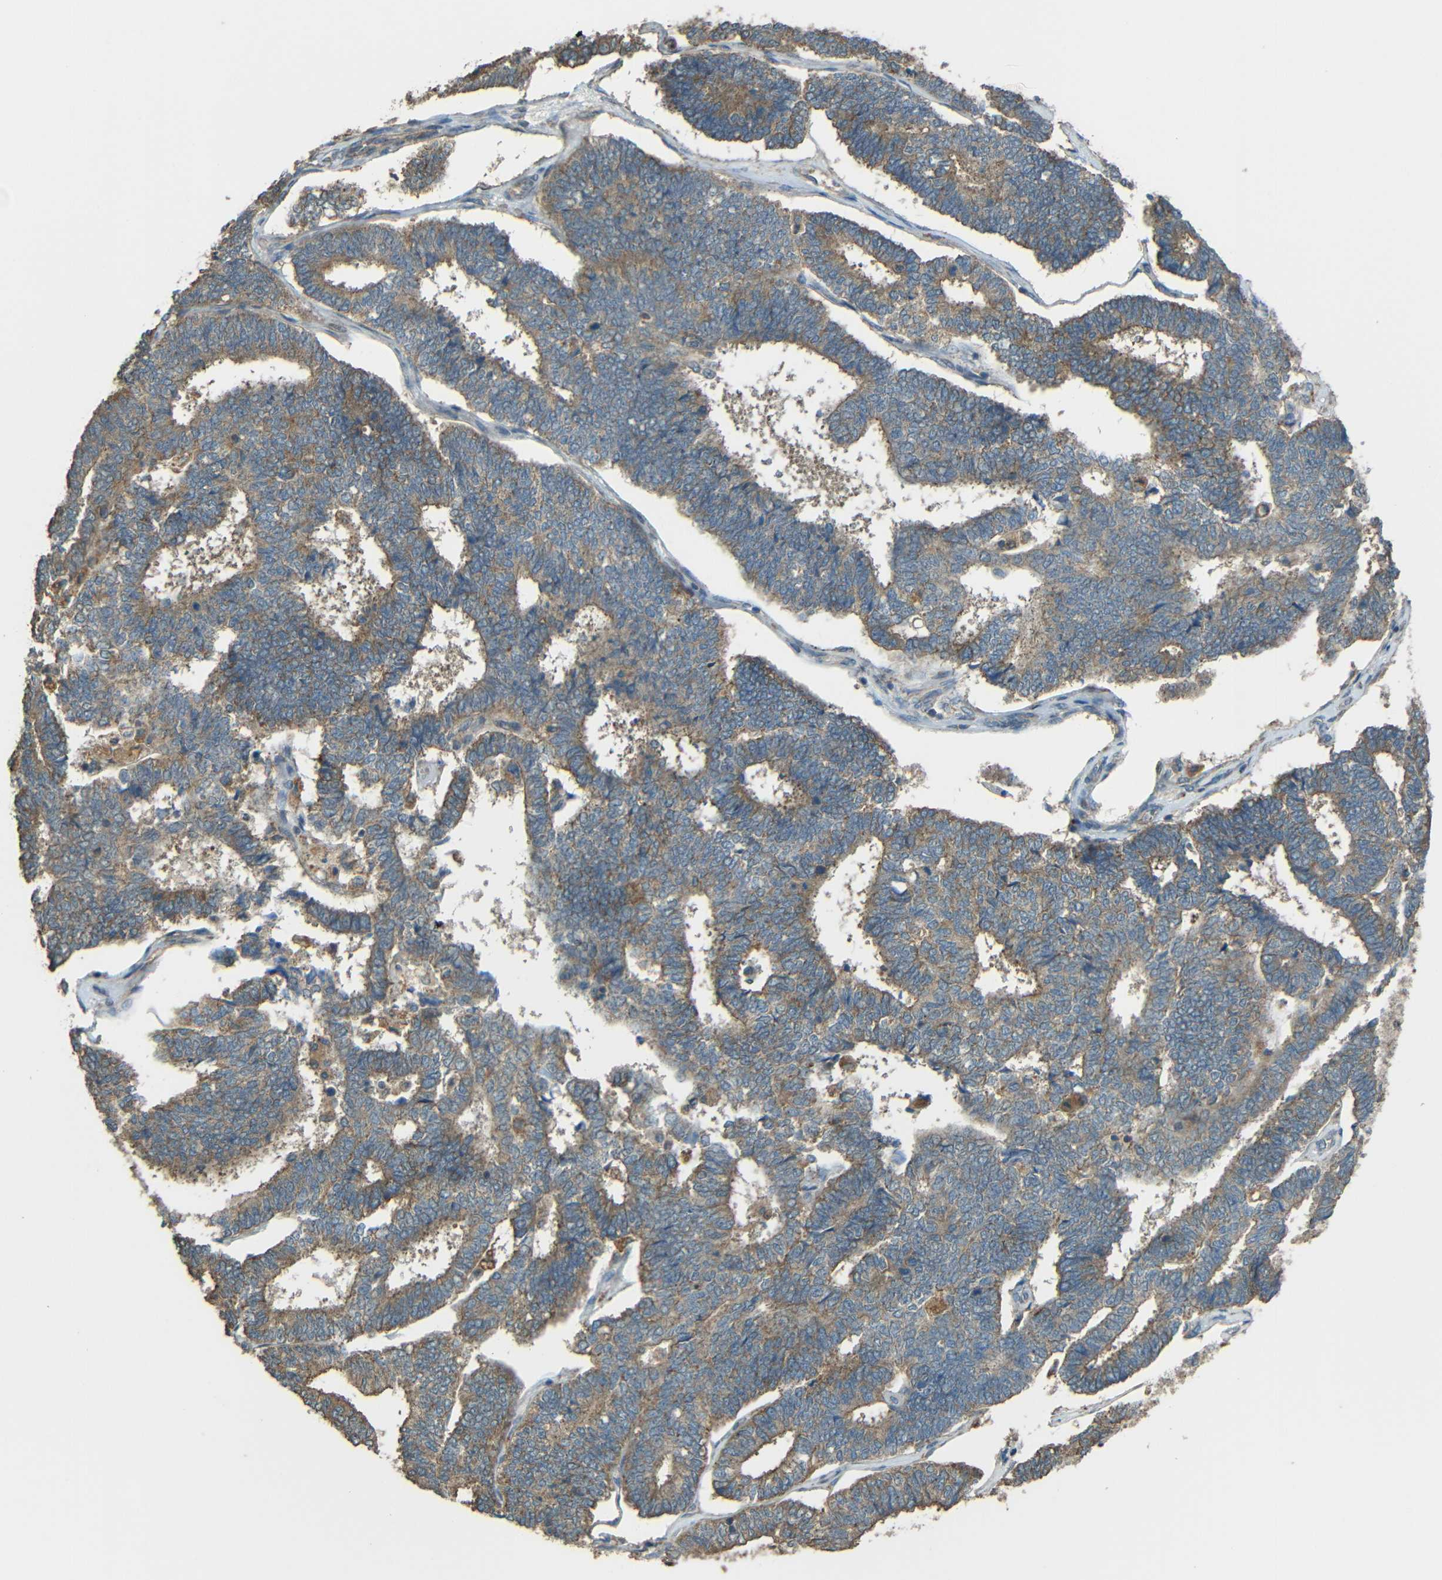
{"staining": {"intensity": "moderate", "quantity": ">75%", "location": "cytoplasmic/membranous"}, "tissue": "endometrial cancer", "cell_type": "Tumor cells", "image_type": "cancer", "snomed": [{"axis": "morphology", "description": "Adenocarcinoma, NOS"}, {"axis": "topography", "description": "Endometrium"}], "caption": "Protein staining displays moderate cytoplasmic/membranous expression in about >75% of tumor cells in adenocarcinoma (endometrial). (Stains: DAB (3,3'-diaminobenzidine) in brown, nuclei in blue, Microscopy: brightfield microscopy at high magnification).", "gene": "ACACA", "patient": {"sex": "female", "age": 70}}